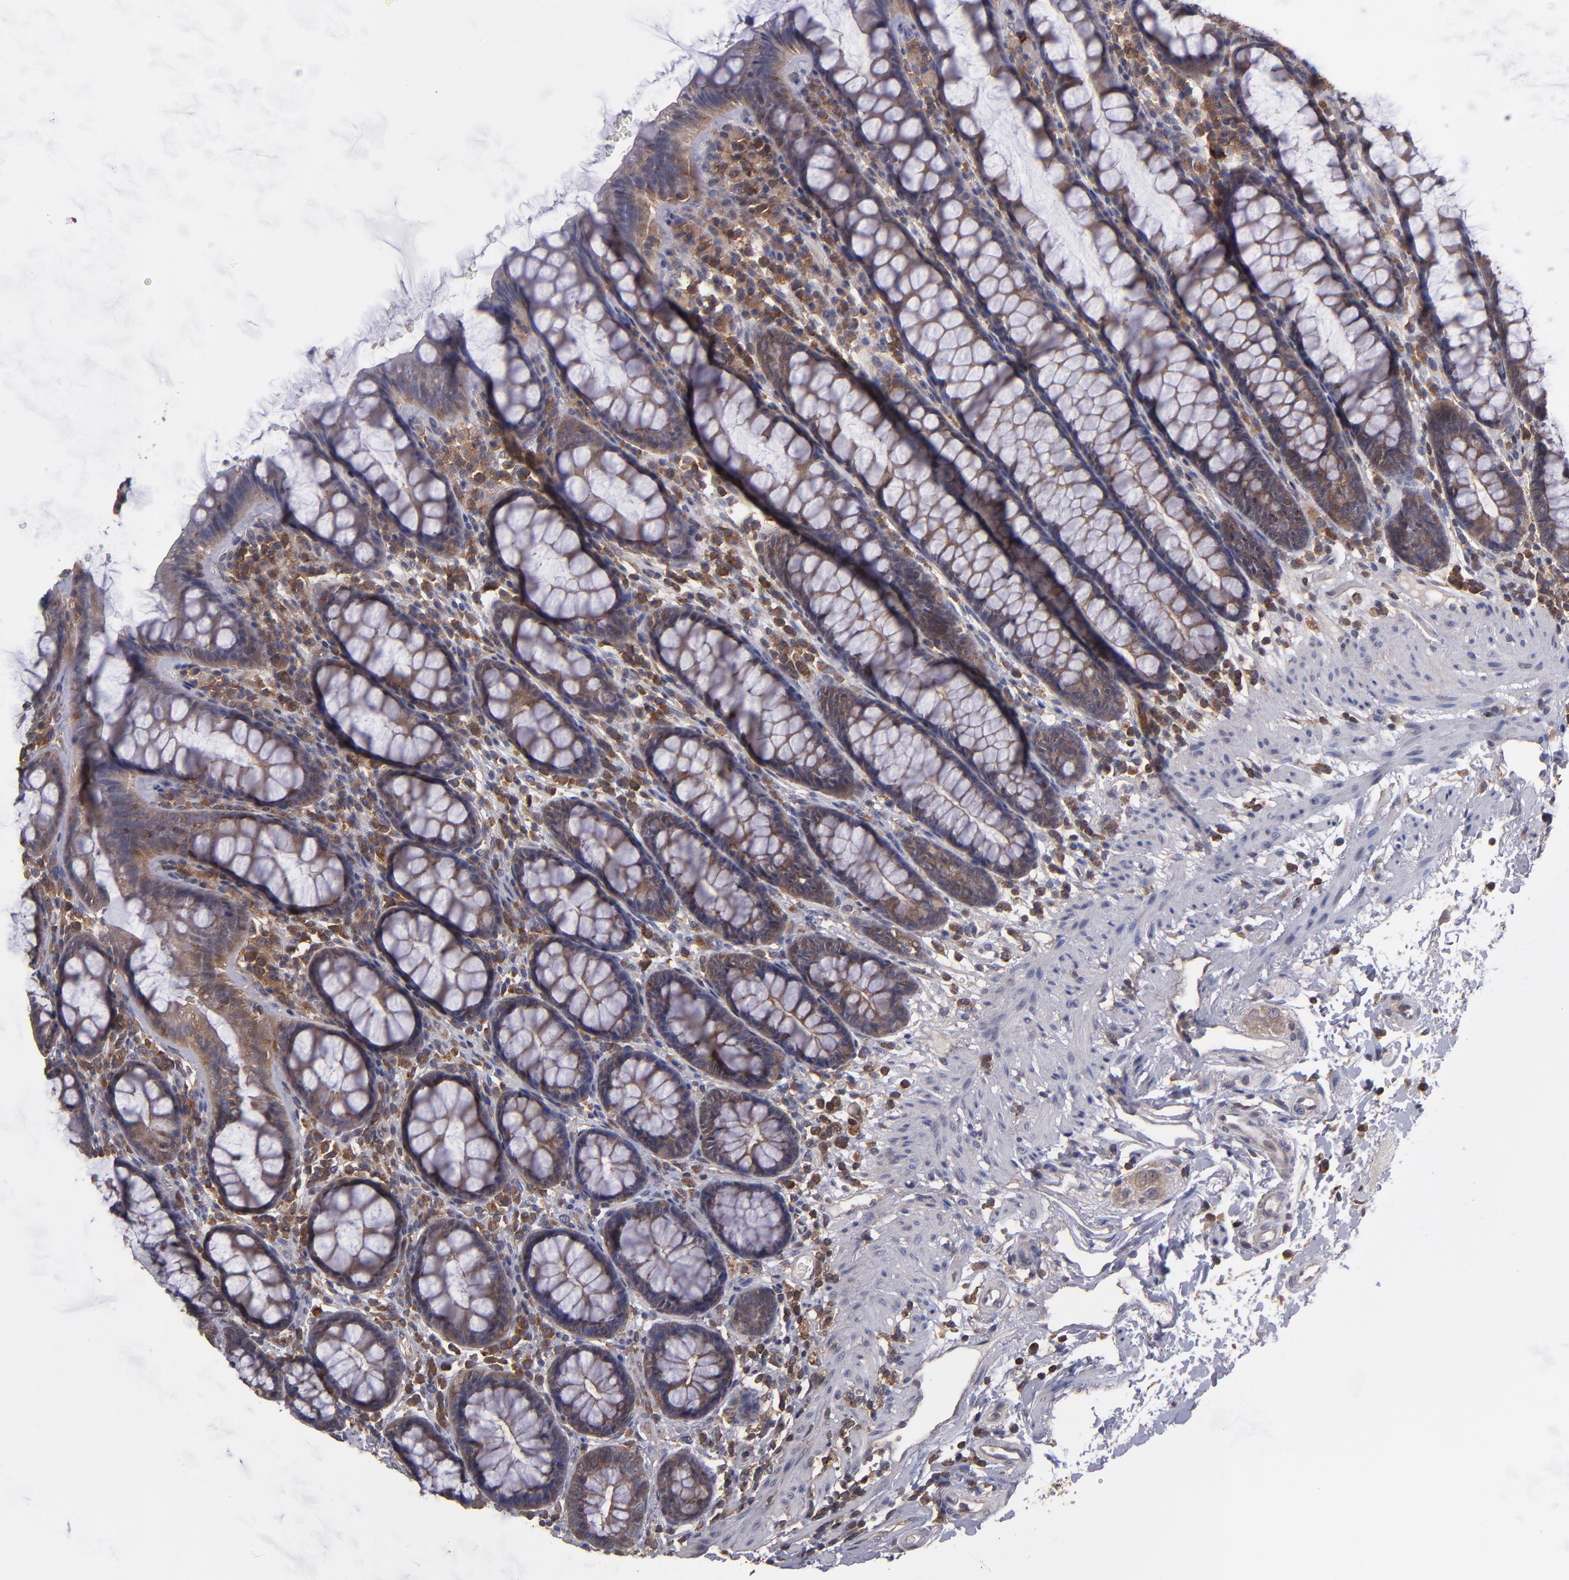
{"staining": {"intensity": "moderate", "quantity": ">75%", "location": "cytoplasmic/membranous"}, "tissue": "rectum", "cell_type": "Glandular cells", "image_type": "normal", "snomed": [{"axis": "morphology", "description": "Normal tissue, NOS"}, {"axis": "topography", "description": "Rectum"}], "caption": "Protein analysis of unremarkable rectum displays moderate cytoplasmic/membranous expression in about >75% of glandular cells.", "gene": "NF2", "patient": {"sex": "male", "age": 92}}